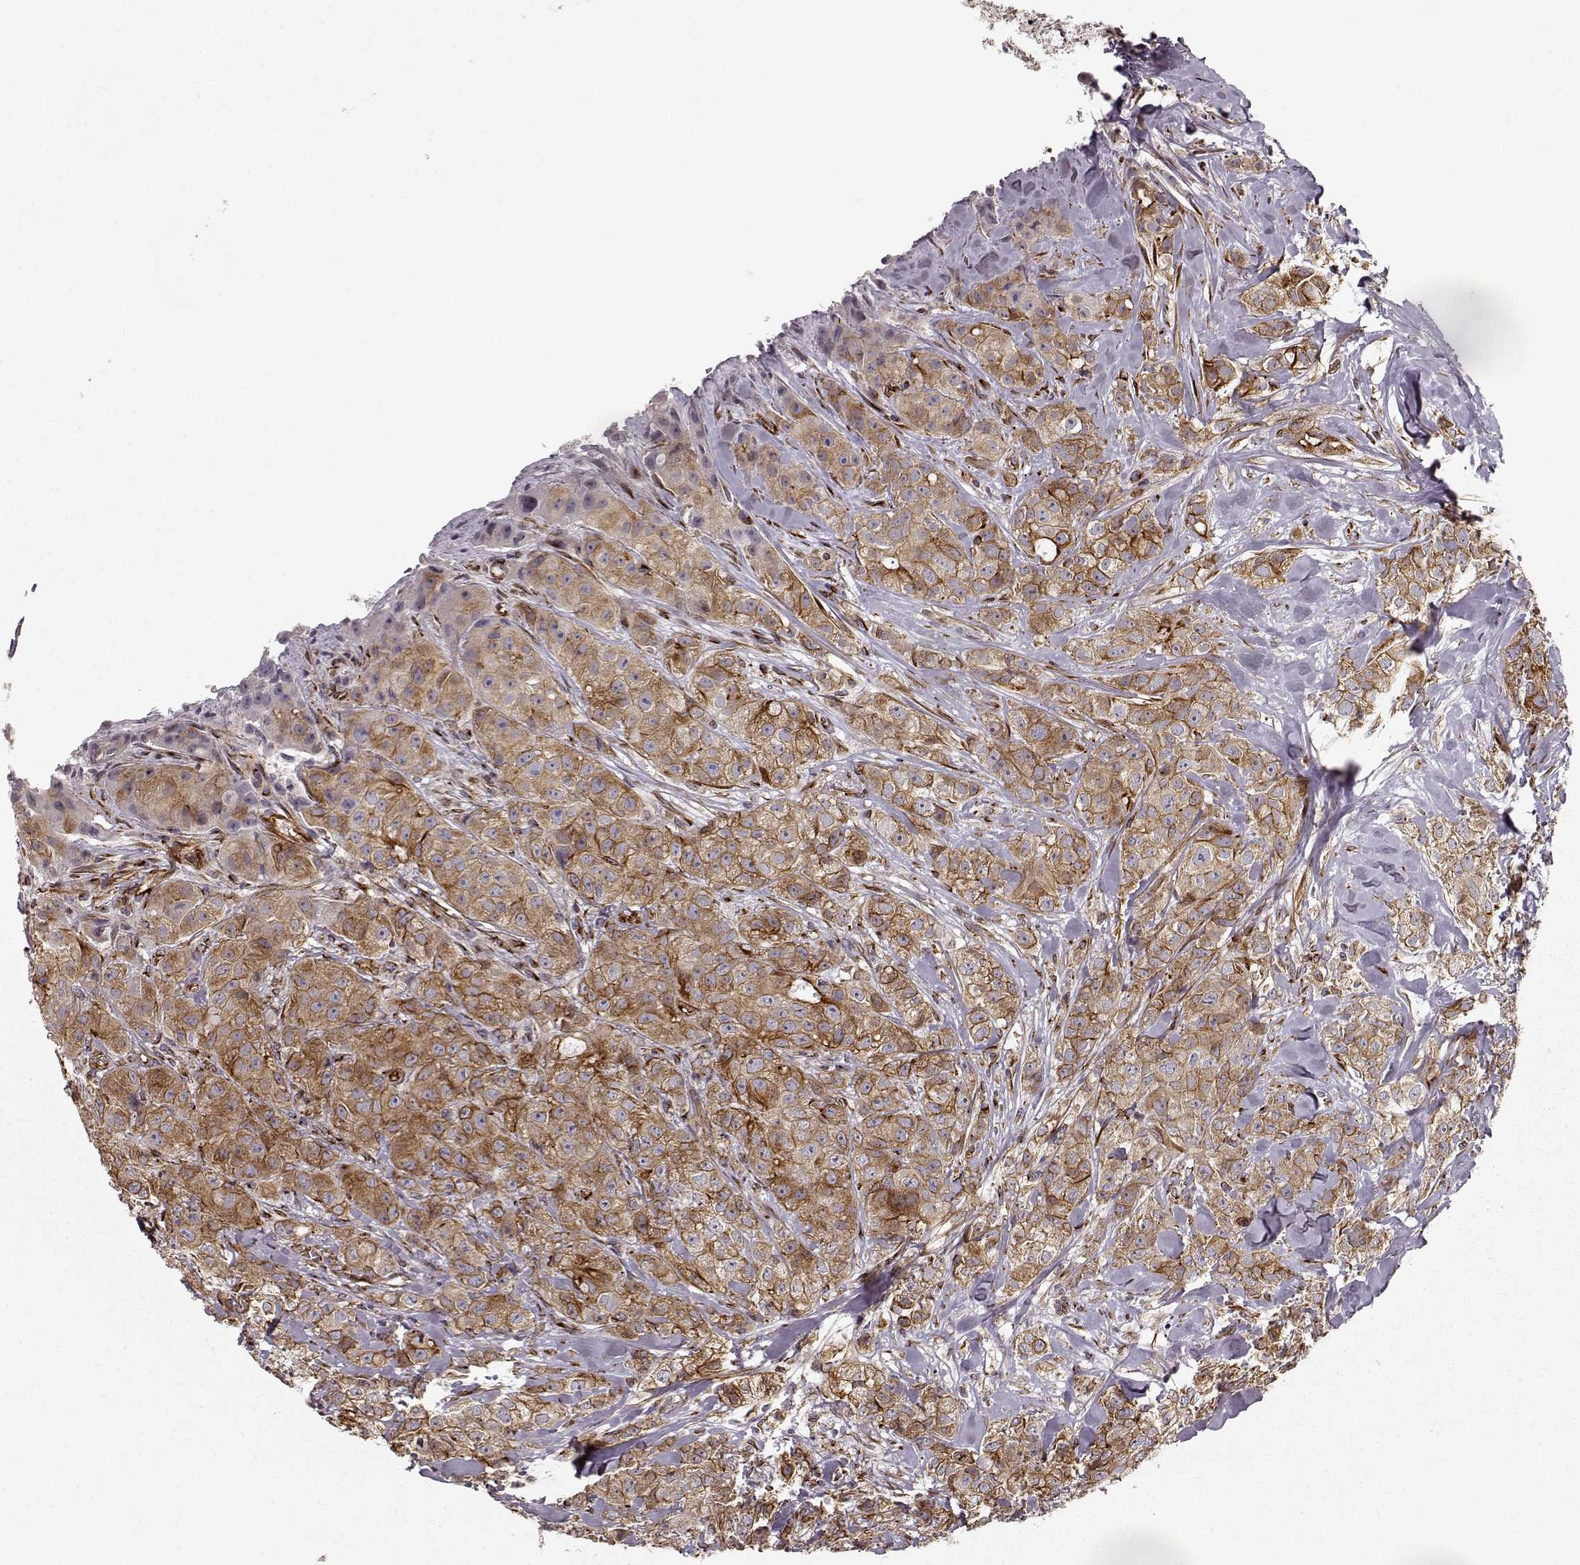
{"staining": {"intensity": "weak", "quantity": ">75%", "location": "cytoplasmic/membranous"}, "tissue": "breast cancer", "cell_type": "Tumor cells", "image_type": "cancer", "snomed": [{"axis": "morphology", "description": "Duct carcinoma"}, {"axis": "topography", "description": "Breast"}], "caption": "The histopathology image exhibits a brown stain indicating the presence of a protein in the cytoplasmic/membranous of tumor cells in invasive ductal carcinoma (breast). (brown staining indicates protein expression, while blue staining denotes nuclei).", "gene": "MTR", "patient": {"sex": "female", "age": 43}}